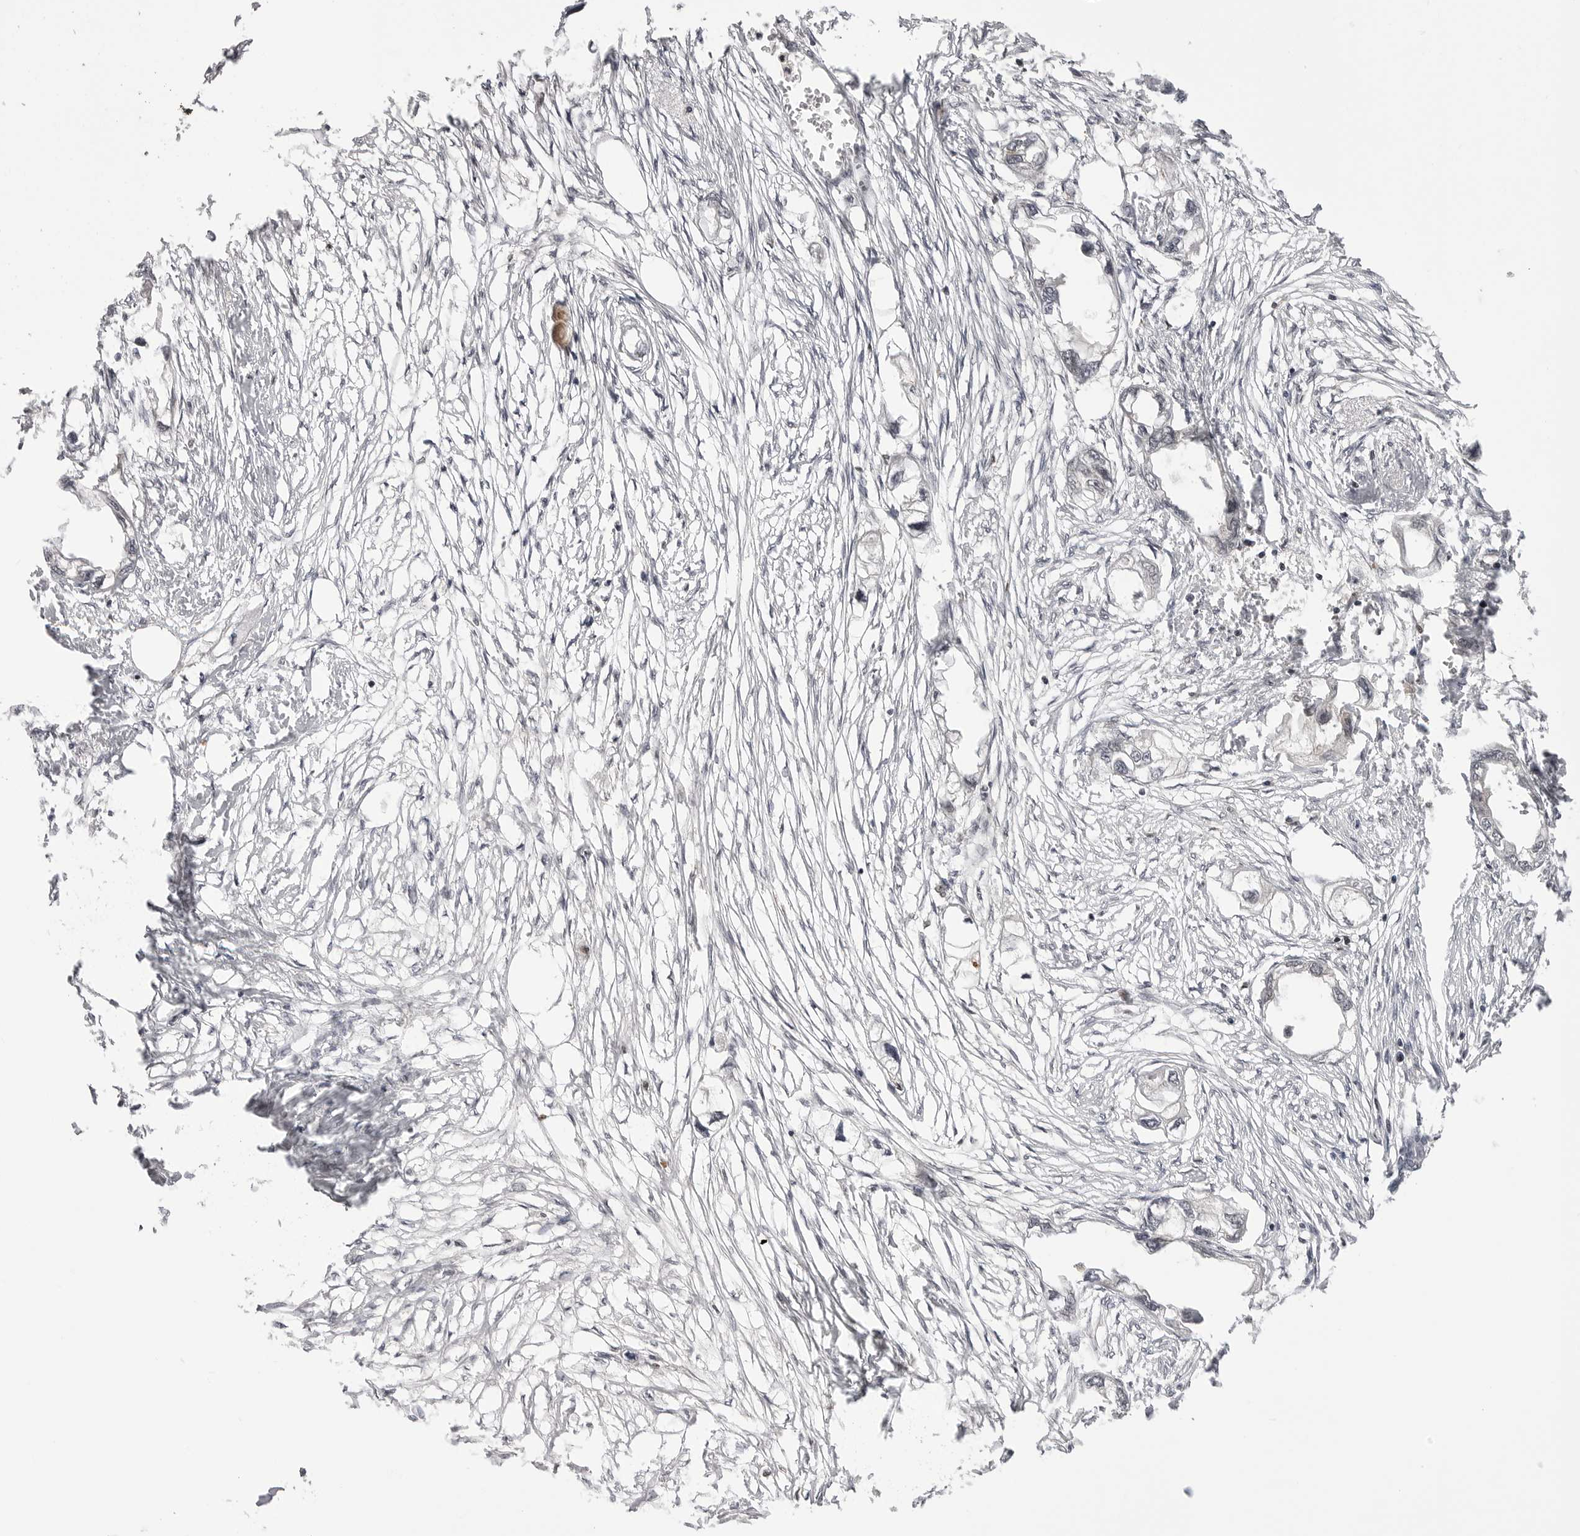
{"staining": {"intensity": "negative", "quantity": "none", "location": "none"}, "tissue": "endometrial cancer", "cell_type": "Tumor cells", "image_type": "cancer", "snomed": [{"axis": "morphology", "description": "Adenocarcinoma, NOS"}, {"axis": "morphology", "description": "Adenocarcinoma, metastatic, NOS"}, {"axis": "topography", "description": "Adipose tissue"}, {"axis": "topography", "description": "Endometrium"}], "caption": "DAB (3,3'-diaminobenzidine) immunohistochemical staining of human endometrial cancer exhibits no significant expression in tumor cells.", "gene": "PTK2B", "patient": {"sex": "female", "age": 67}}